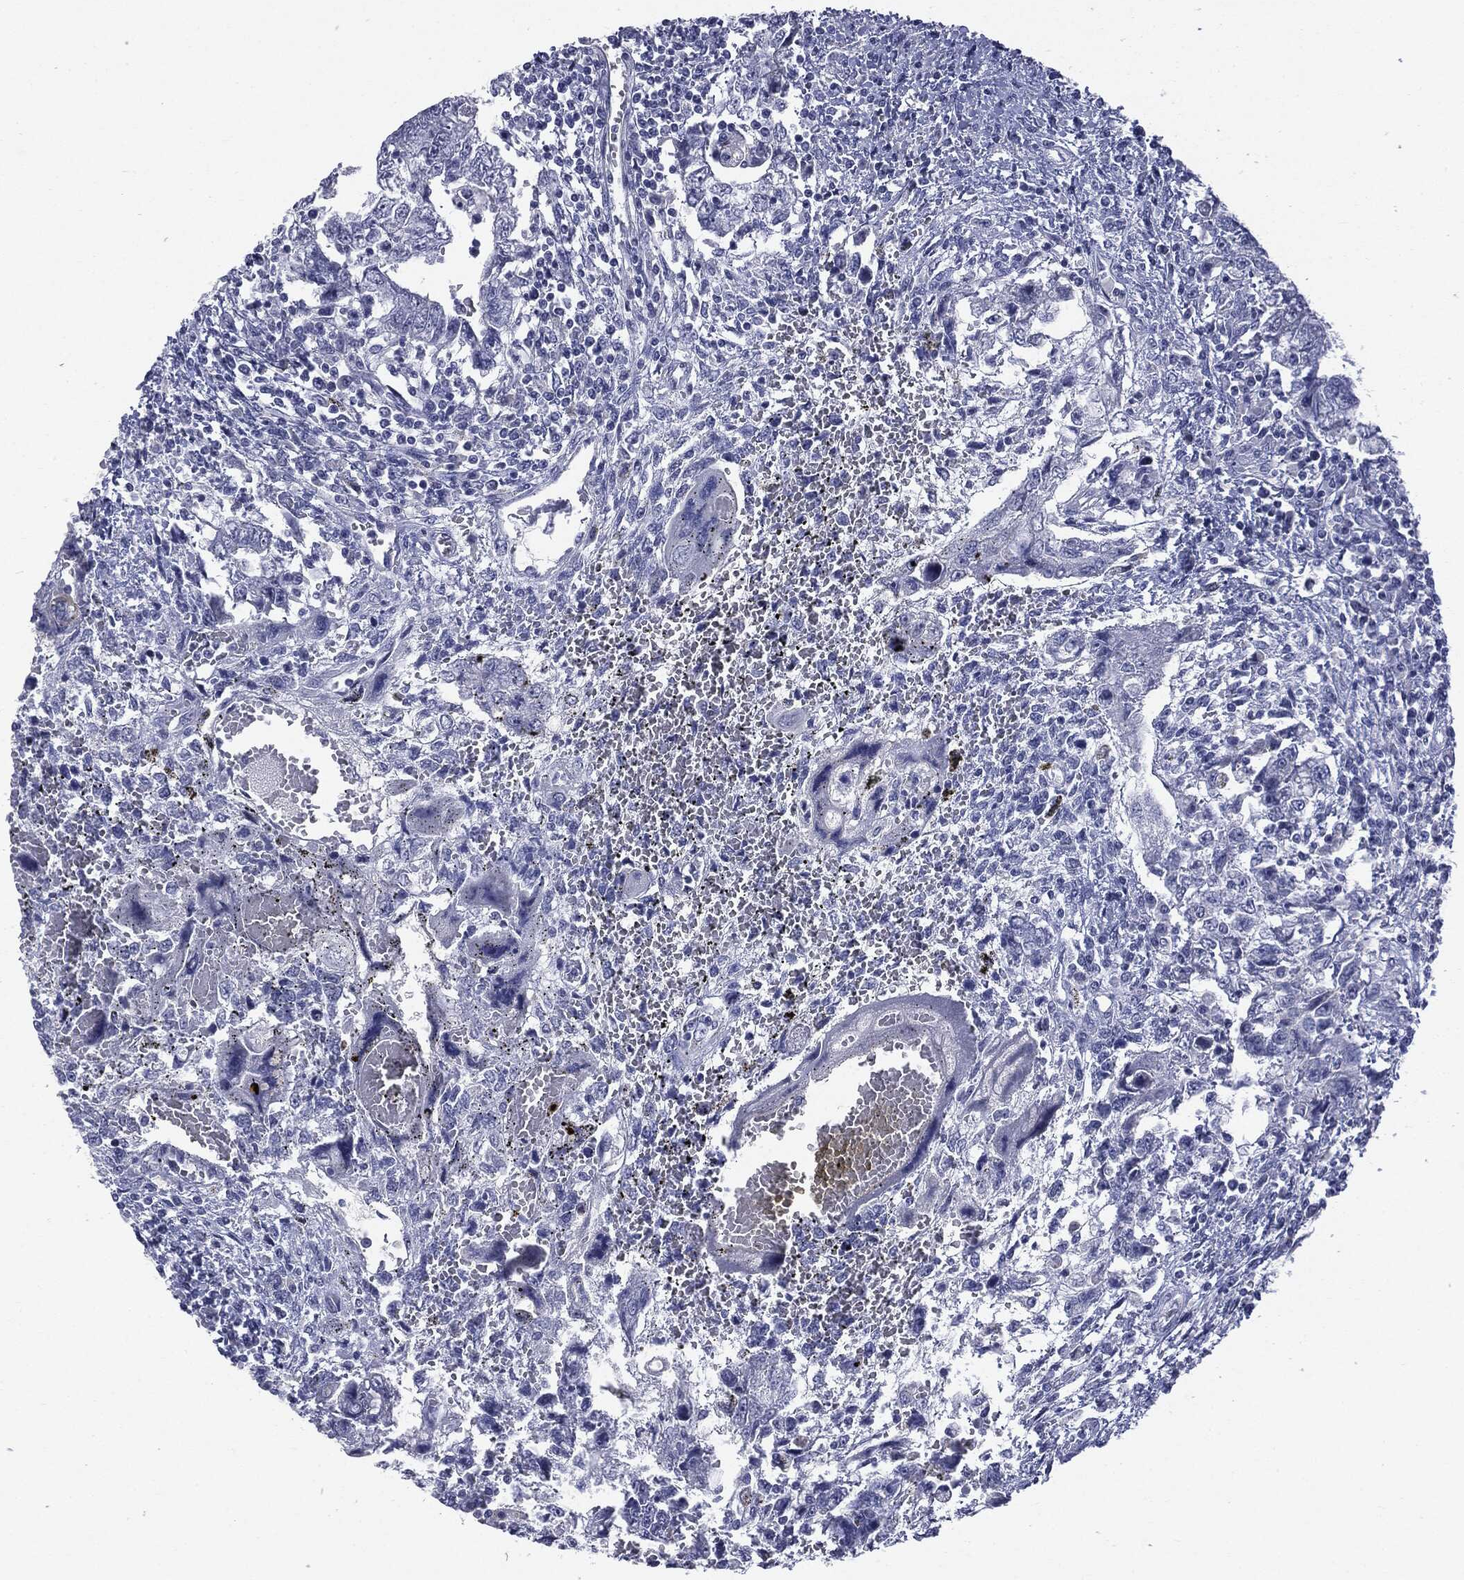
{"staining": {"intensity": "negative", "quantity": "none", "location": "none"}, "tissue": "testis cancer", "cell_type": "Tumor cells", "image_type": "cancer", "snomed": [{"axis": "morphology", "description": "Carcinoma, Embryonal, NOS"}, {"axis": "topography", "description": "Testis"}], "caption": "The photomicrograph demonstrates no staining of tumor cells in testis cancer.", "gene": "TSHB", "patient": {"sex": "male", "age": 26}}